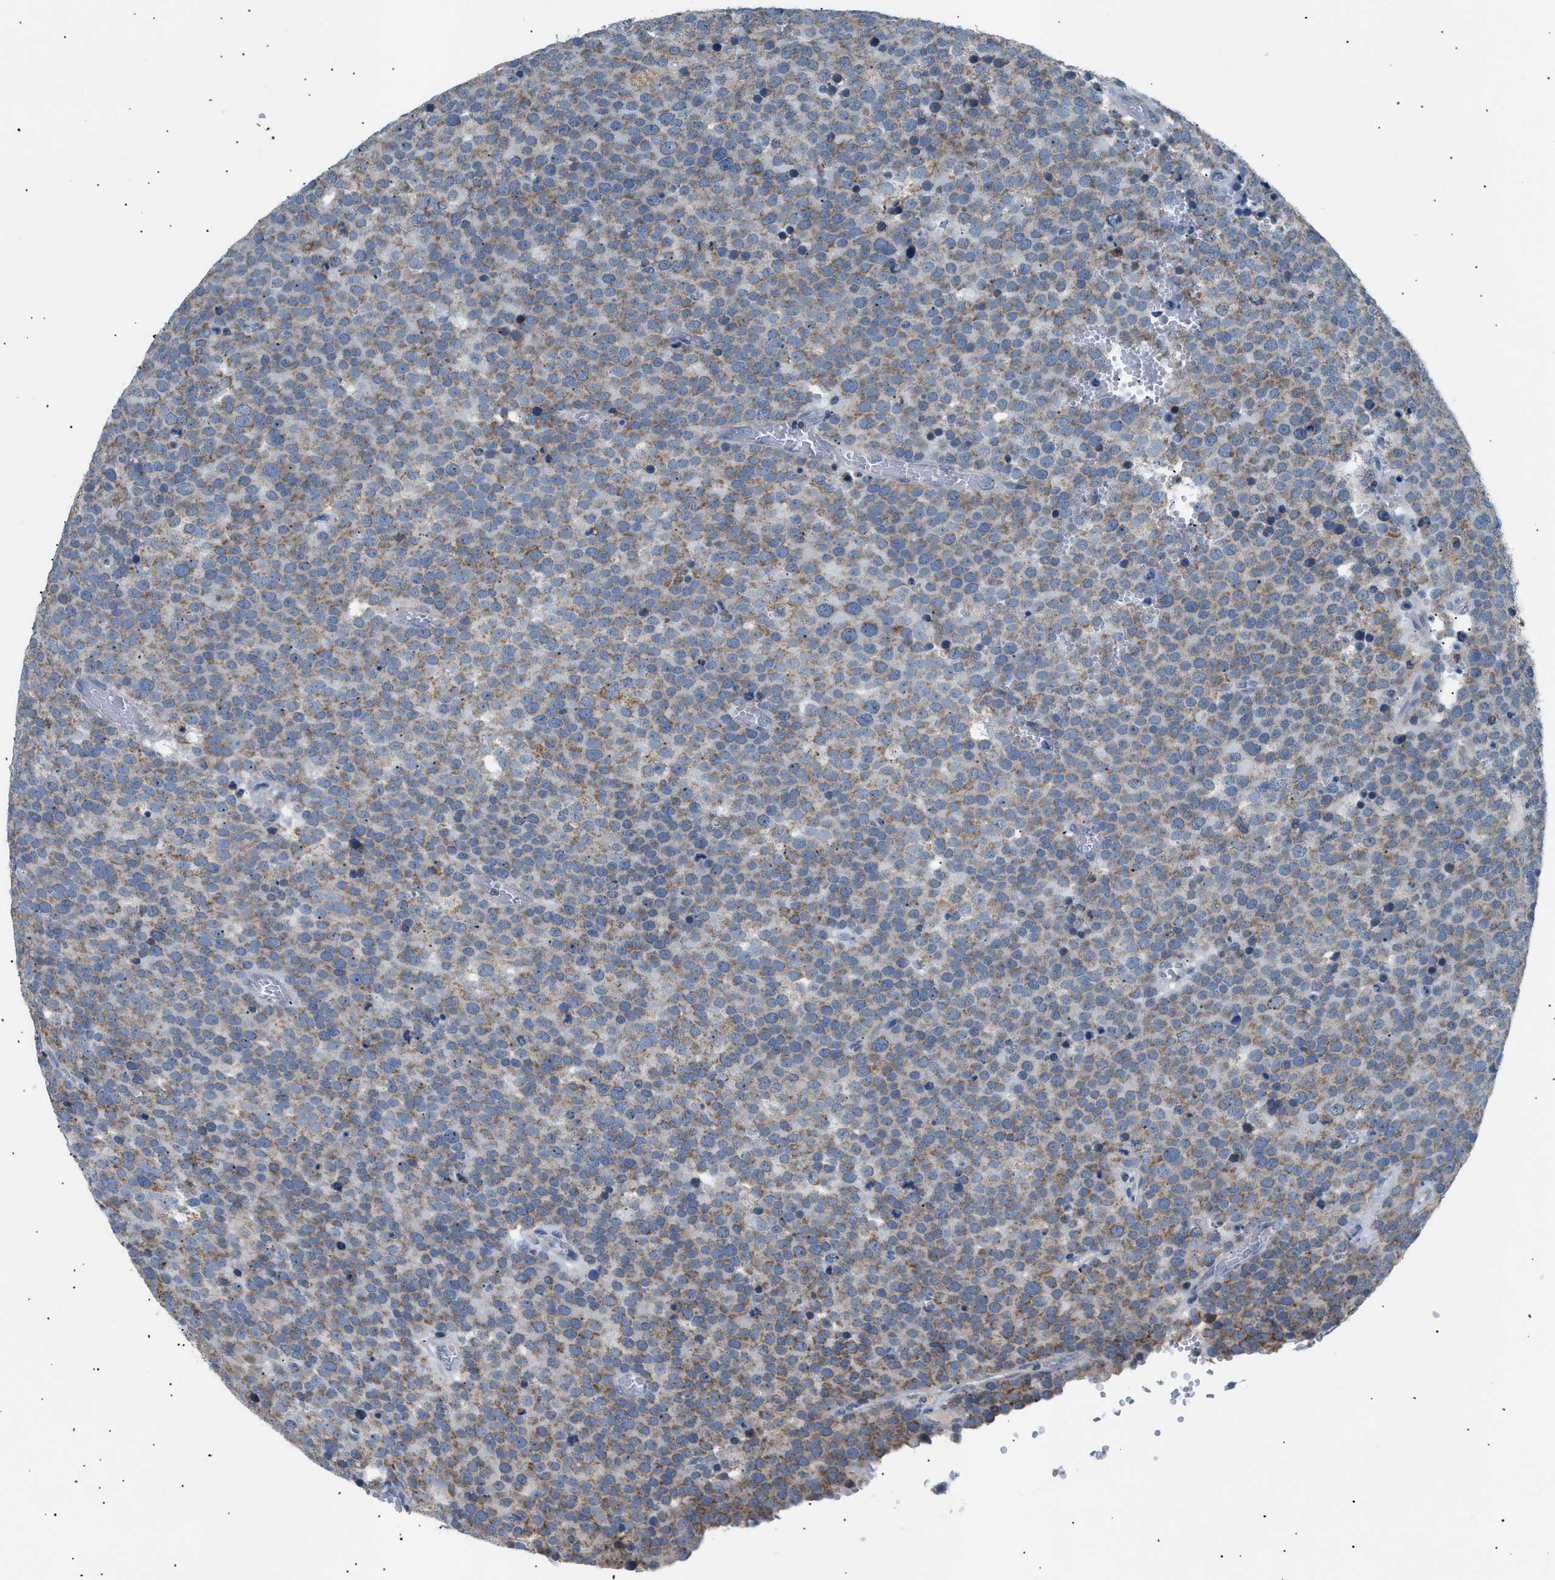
{"staining": {"intensity": "moderate", "quantity": "25%-75%", "location": "cytoplasmic/membranous"}, "tissue": "testis cancer", "cell_type": "Tumor cells", "image_type": "cancer", "snomed": [{"axis": "morphology", "description": "Normal tissue, NOS"}, {"axis": "morphology", "description": "Seminoma, NOS"}, {"axis": "topography", "description": "Testis"}], "caption": "High-power microscopy captured an IHC micrograph of testis cancer, revealing moderate cytoplasmic/membranous staining in about 25%-75% of tumor cells.", "gene": "ILDR1", "patient": {"sex": "male", "age": 71}}